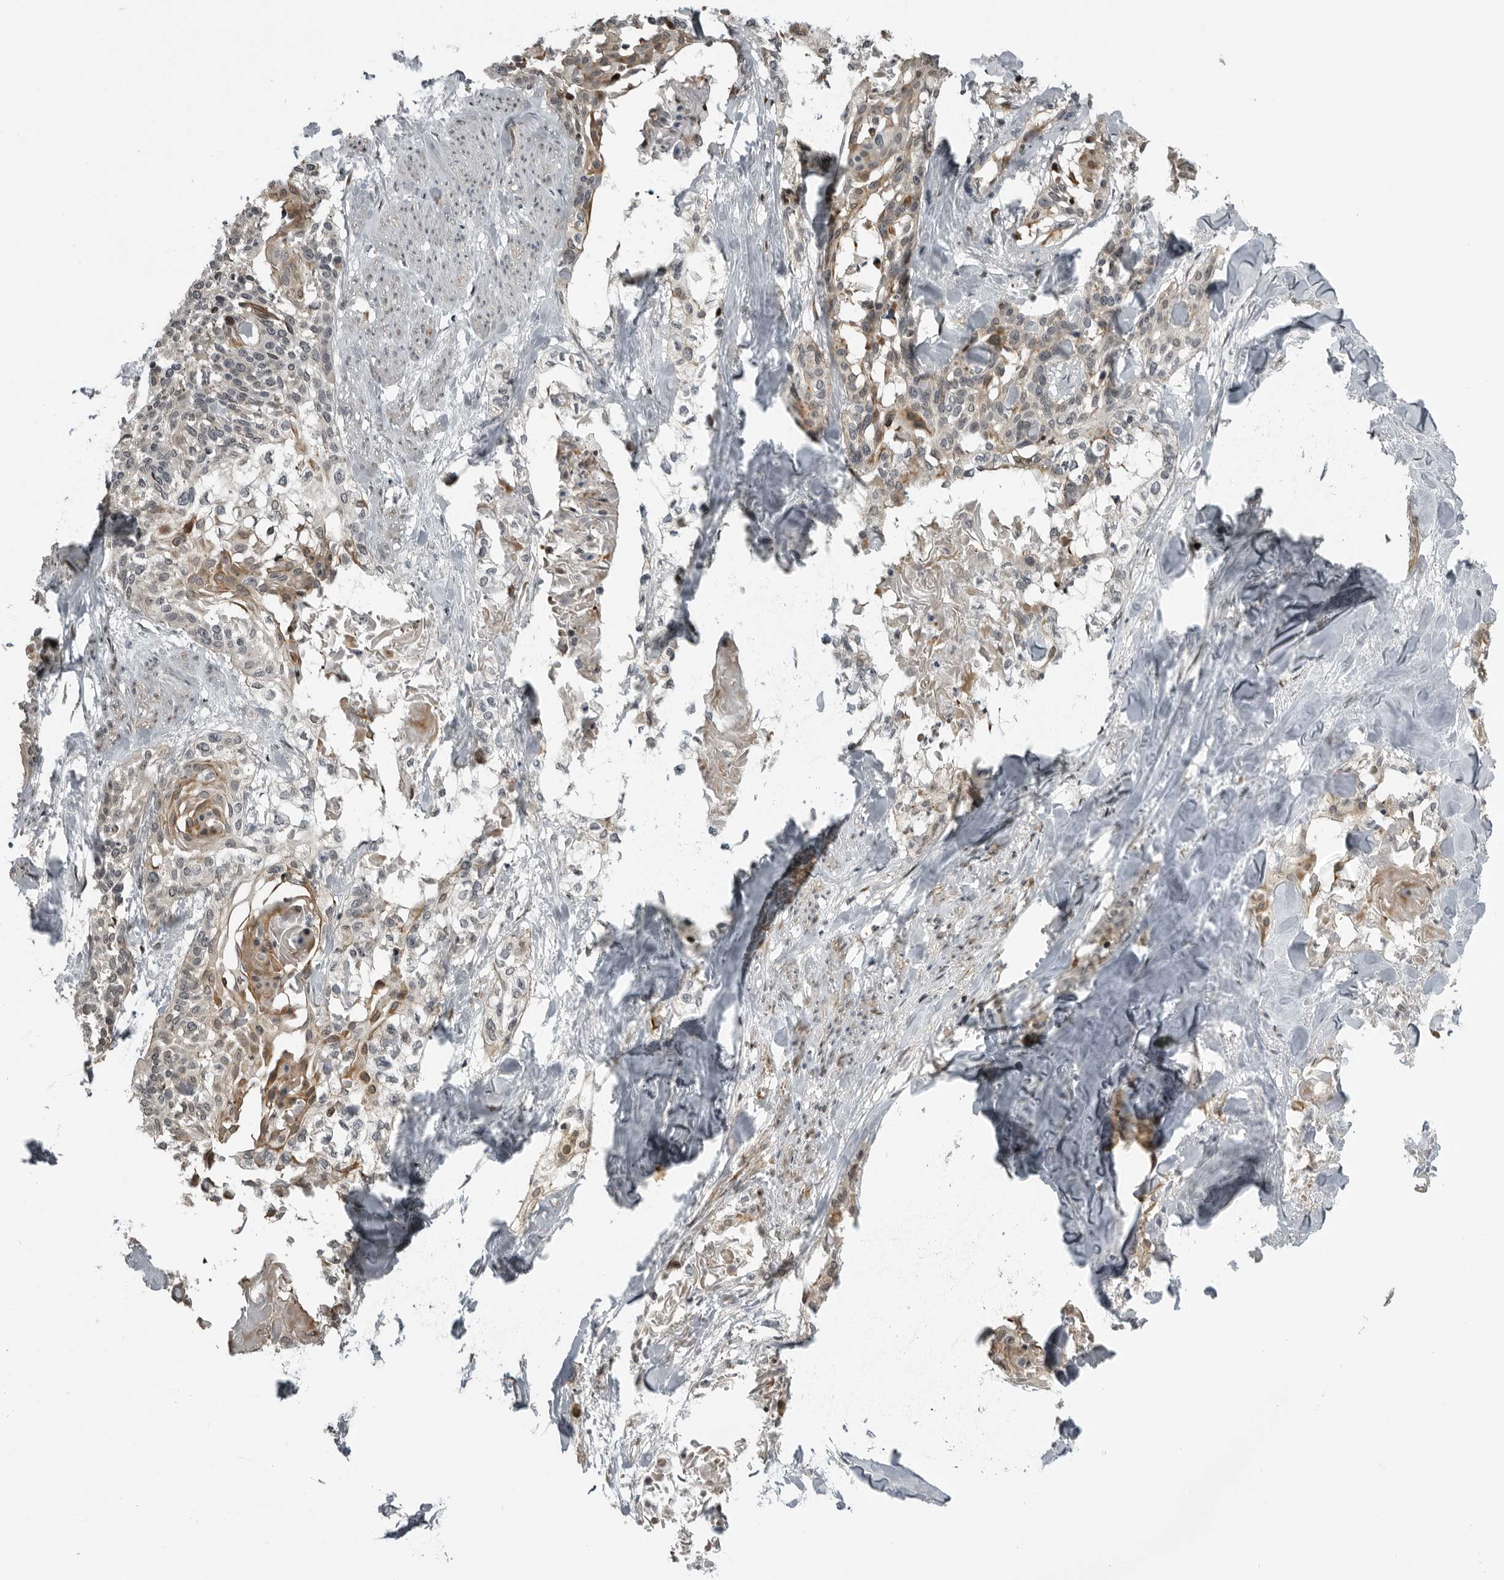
{"staining": {"intensity": "weak", "quantity": "<25%", "location": "cytoplasmic/membranous"}, "tissue": "cervical cancer", "cell_type": "Tumor cells", "image_type": "cancer", "snomed": [{"axis": "morphology", "description": "Squamous cell carcinoma, NOS"}, {"axis": "topography", "description": "Cervix"}], "caption": "The image exhibits no staining of tumor cells in squamous cell carcinoma (cervical).", "gene": "PRRX2", "patient": {"sex": "female", "age": 57}}